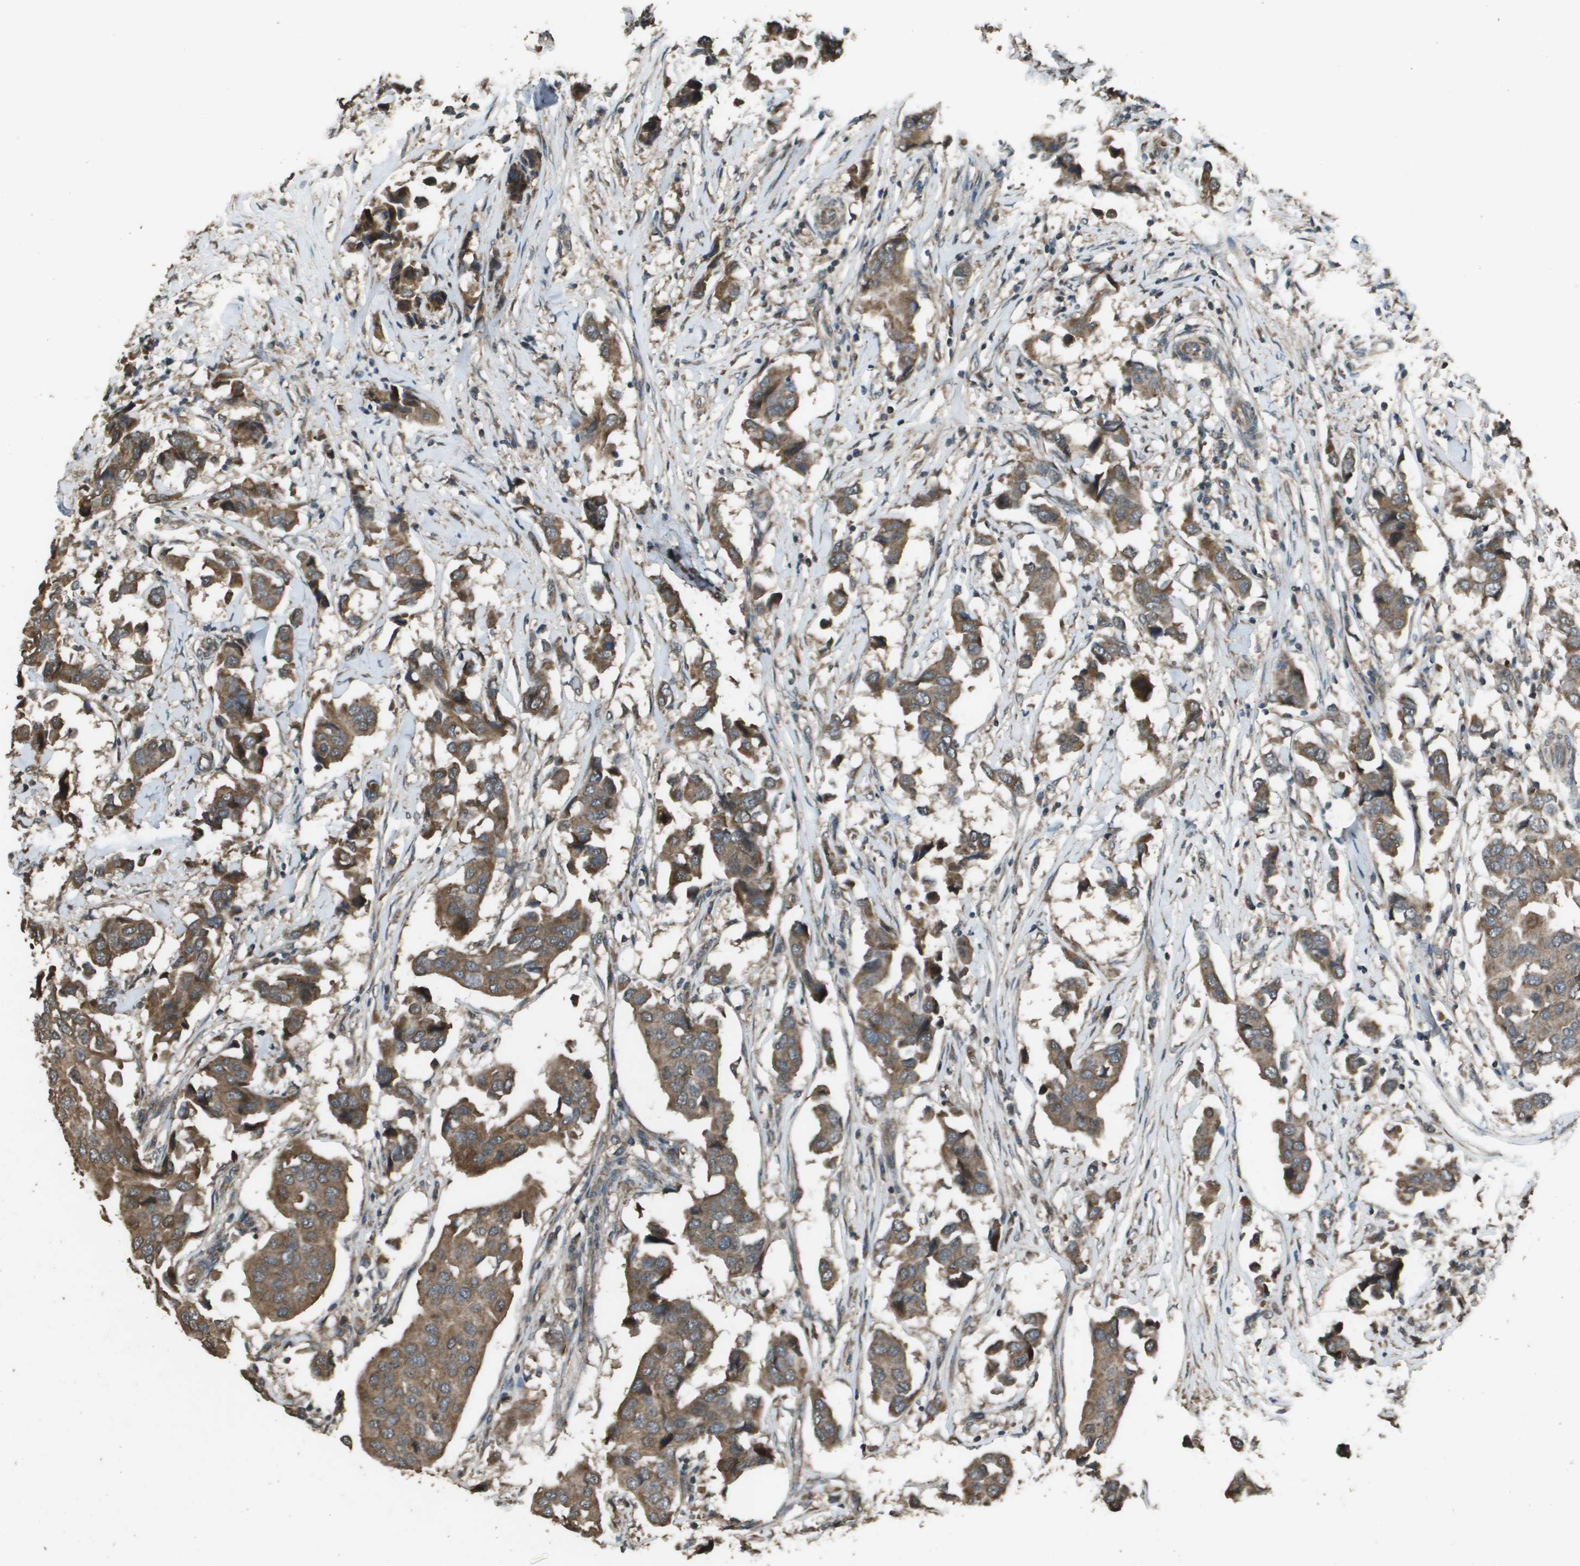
{"staining": {"intensity": "moderate", "quantity": ">75%", "location": "cytoplasmic/membranous"}, "tissue": "breast cancer", "cell_type": "Tumor cells", "image_type": "cancer", "snomed": [{"axis": "morphology", "description": "Duct carcinoma"}, {"axis": "topography", "description": "Breast"}], "caption": "A histopathology image of human breast intraductal carcinoma stained for a protein reveals moderate cytoplasmic/membranous brown staining in tumor cells. The protein is shown in brown color, while the nuclei are stained blue.", "gene": "FIG4", "patient": {"sex": "female", "age": 80}}